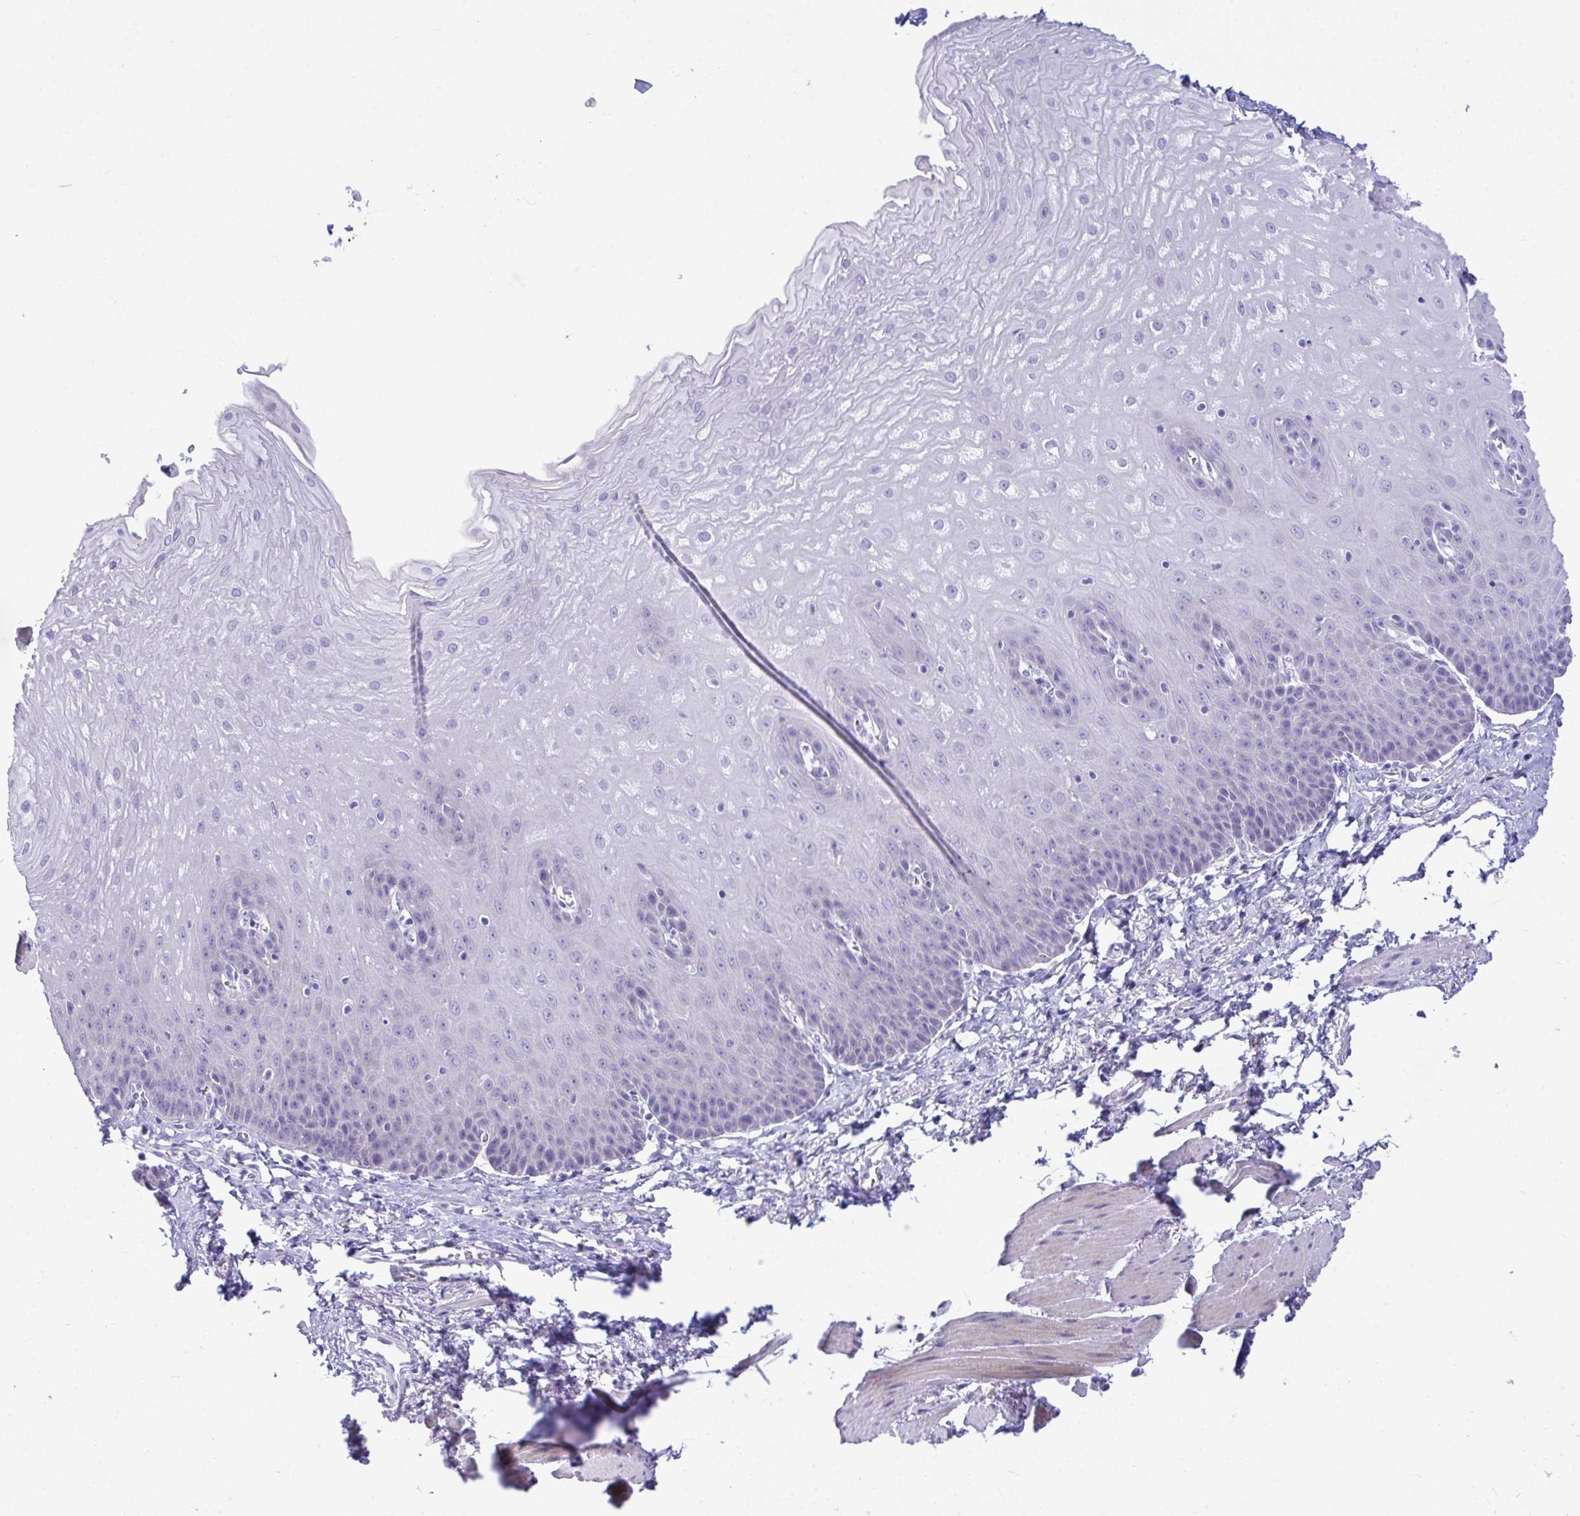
{"staining": {"intensity": "negative", "quantity": "none", "location": "none"}, "tissue": "esophagus", "cell_type": "Squamous epithelial cells", "image_type": "normal", "snomed": [{"axis": "morphology", "description": "Normal tissue, NOS"}, {"axis": "topography", "description": "Esophagus"}], "caption": "DAB immunohistochemical staining of unremarkable esophagus shows no significant positivity in squamous epithelial cells. (Stains: DAB (3,3'-diaminobenzidine) IHC with hematoxylin counter stain, Microscopy: brightfield microscopy at high magnification).", "gene": "MED9", "patient": {"sex": "female", "age": 81}}